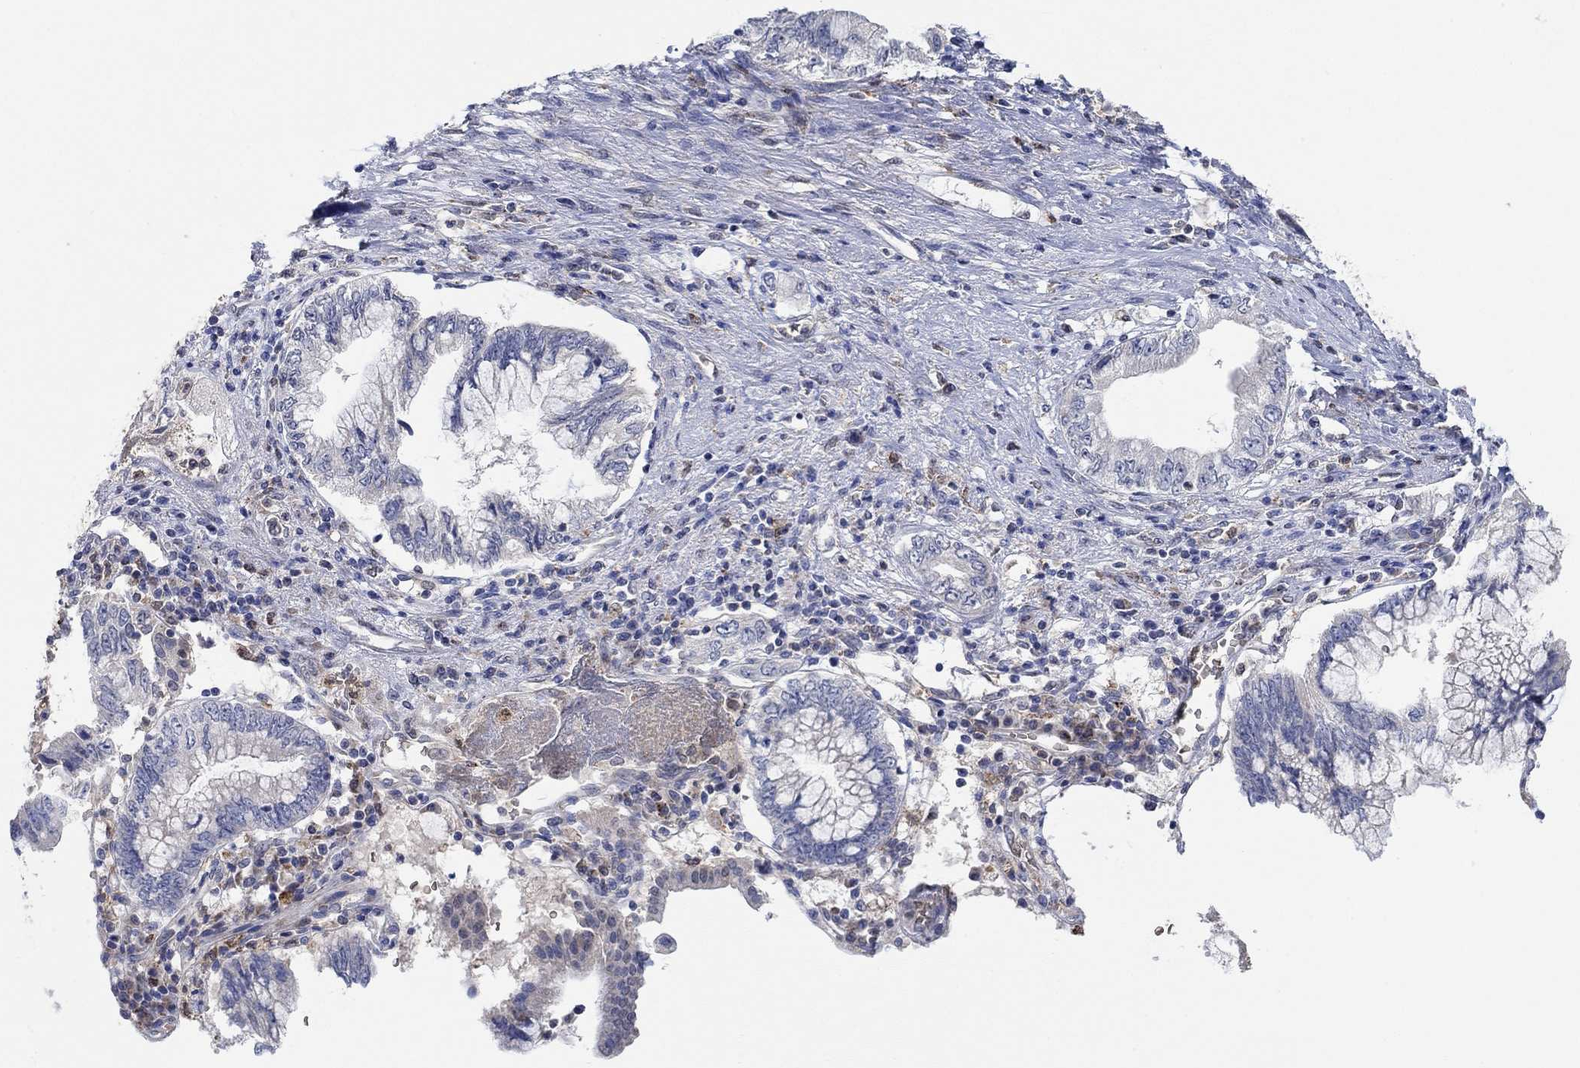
{"staining": {"intensity": "negative", "quantity": "none", "location": "none"}, "tissue": "pancreatic cancer", "cell_type": "Tumor cells", "image_type": "cancer", "snomed": [{"axis": "morphology", "description": "Adenocarcinoma, NOS"}, {"axis": "topography", "description": "Pancreas"}], "caption": "DAB immunohistochemical staining of human pancreatic cancer (adenocarcinoma) reveals no significant staining in tumor cells. The staining is performed using DAB brown chromogen with nuclei counter-stained in using hematoxylin.", "gene": "MPP1", "patient": {"sex": "female", "age": 73}}